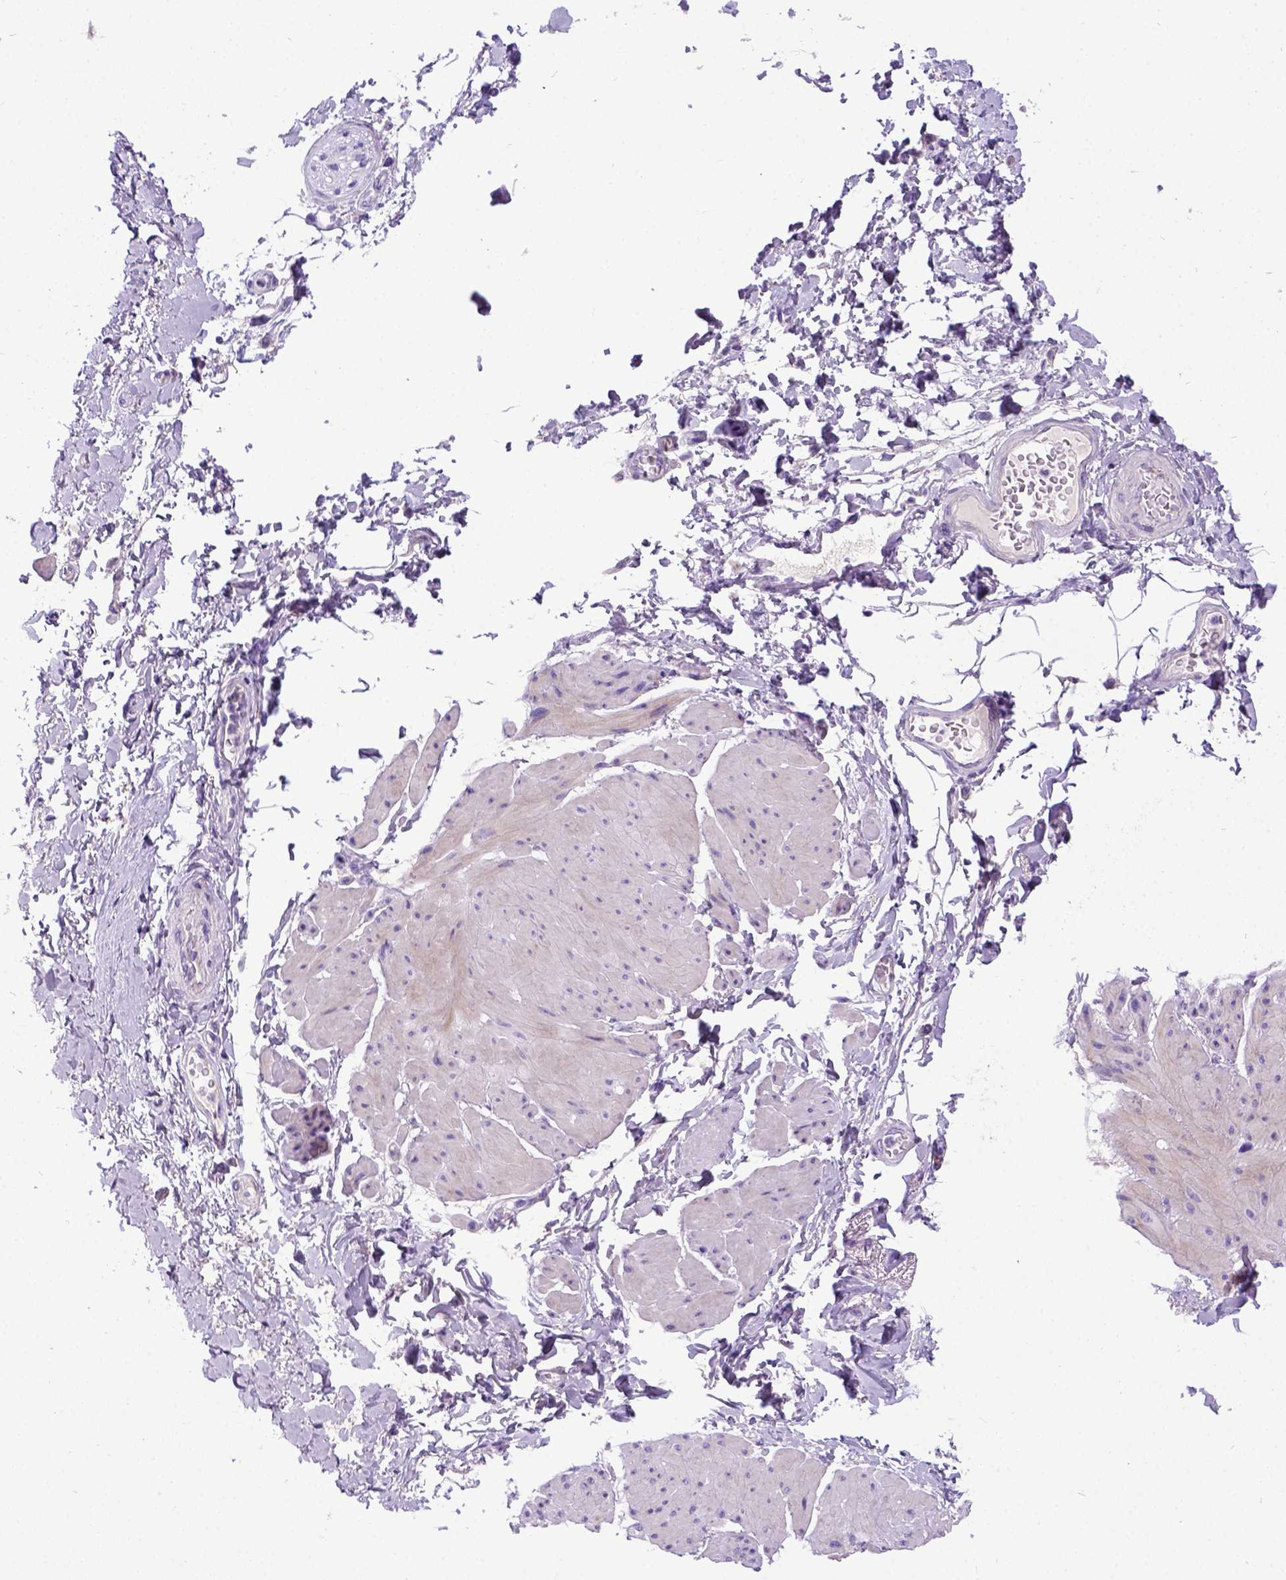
{"staining": {"intensity": "negative", "quantity": "none", "location": "none"}, "tissue": "adipose tissue", "cell_type": "Adipocytes", "image_type": "normal", "snomed": [{"axis": "morphology", "description": "Normal tissue, NOS"}, {"axis": "topography", "description": "Urinary bladder"}, {"axis": "topography", "description": "Peripheral nerve tissue"}], "caption": "The micrograph reveals no staining of adipocytes in benign adipose tissue.", "gene": "IGF2", "patient": {"sex": "female", "age": 60}}